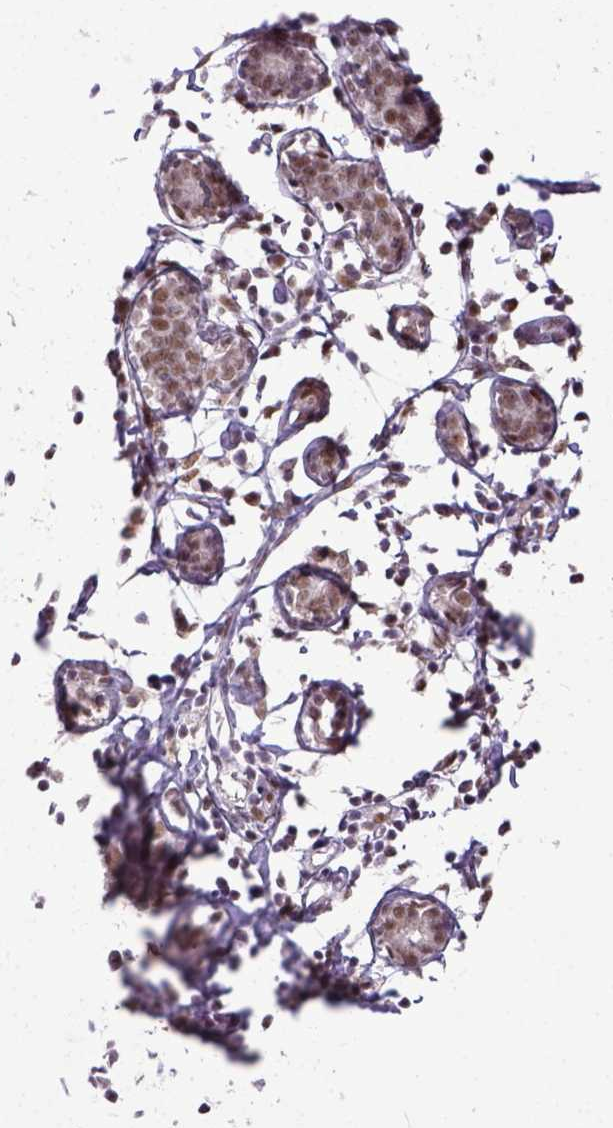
{"staining": {"intensity": "moderate", "quantity": ">75%", "location": "nuclear"}, "tissue": "breast", "cell_type": "Adipocytes", "image_type": "normal", "snomed": [{"axis": "morphology", "description": "Normal tissue, NOS"}, {"axis": "topography", "description": "Breast"}], "caption": "Protein analysis of benign breast exhibits moderate nuclear expression in about >75% of adipocytes.", "gene": "ERCC1", "patient": {"sex": "female", "age": 27}}